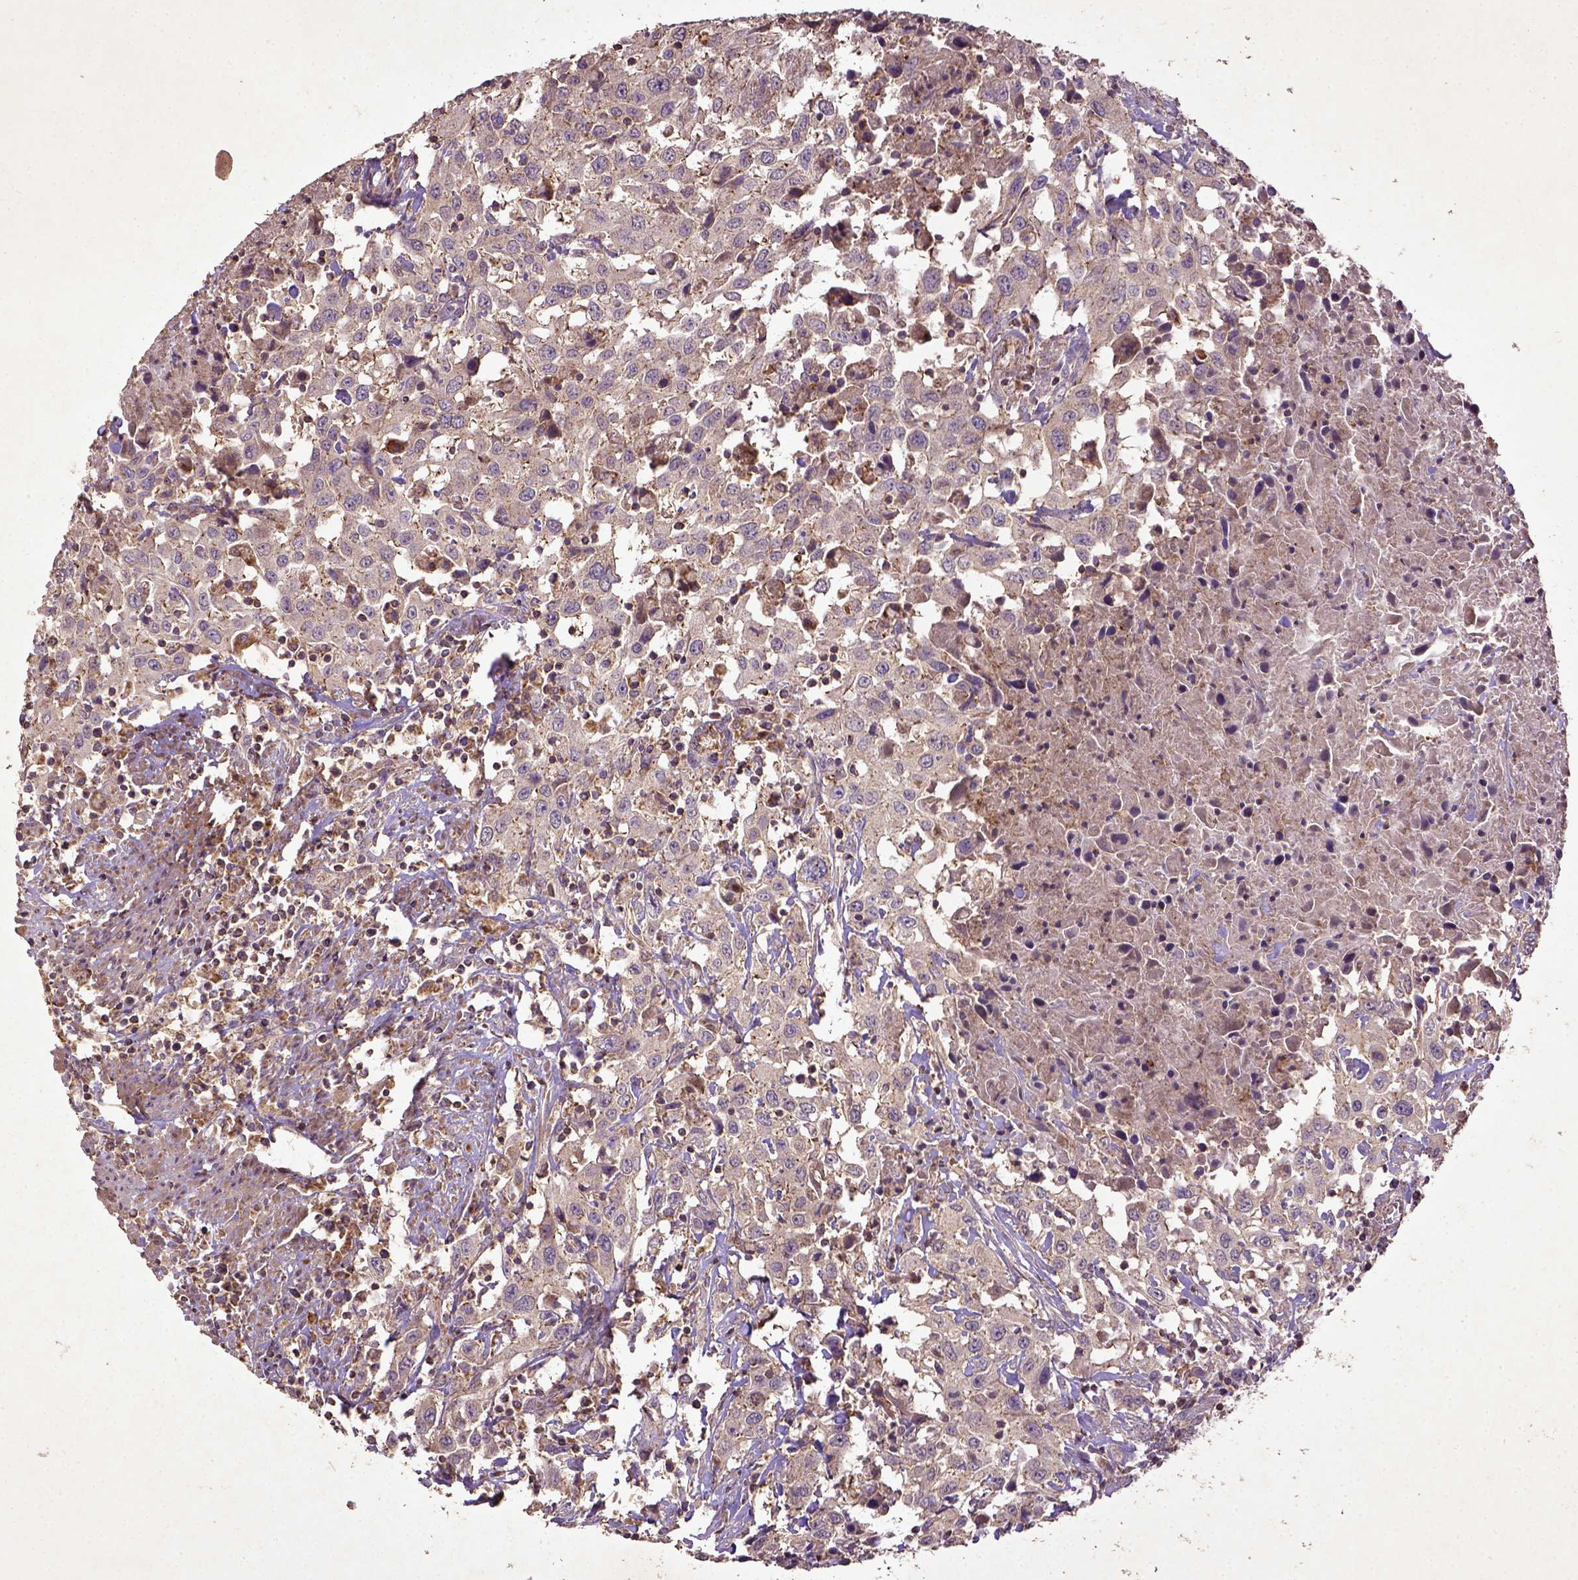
{"staining": {"intensity": "weak", "quantity": "<25%", "location": "cytoplasmic/membranous"}, "tissue": "urothelial cancer", "cell_type": "Tumor cells", "image_type": "cancer", "snomed": [{"axis": "morphology", "description": "Urothelial carcinoma, High grade"}, {"axis": "topography", "description": "Urinary bladder"}], "caption": "This image is of urothelial cancer stained with immunohistochemistry to label a protein in brown with the nuclei are counter-stained blue. There is no staining in tumor cells. (Brightfield microscopy of DAB immunohistochemistry (IHC) at high magnification).", "gene": "MT-CO1", "patient": {"sex": "male", "age": 61}}